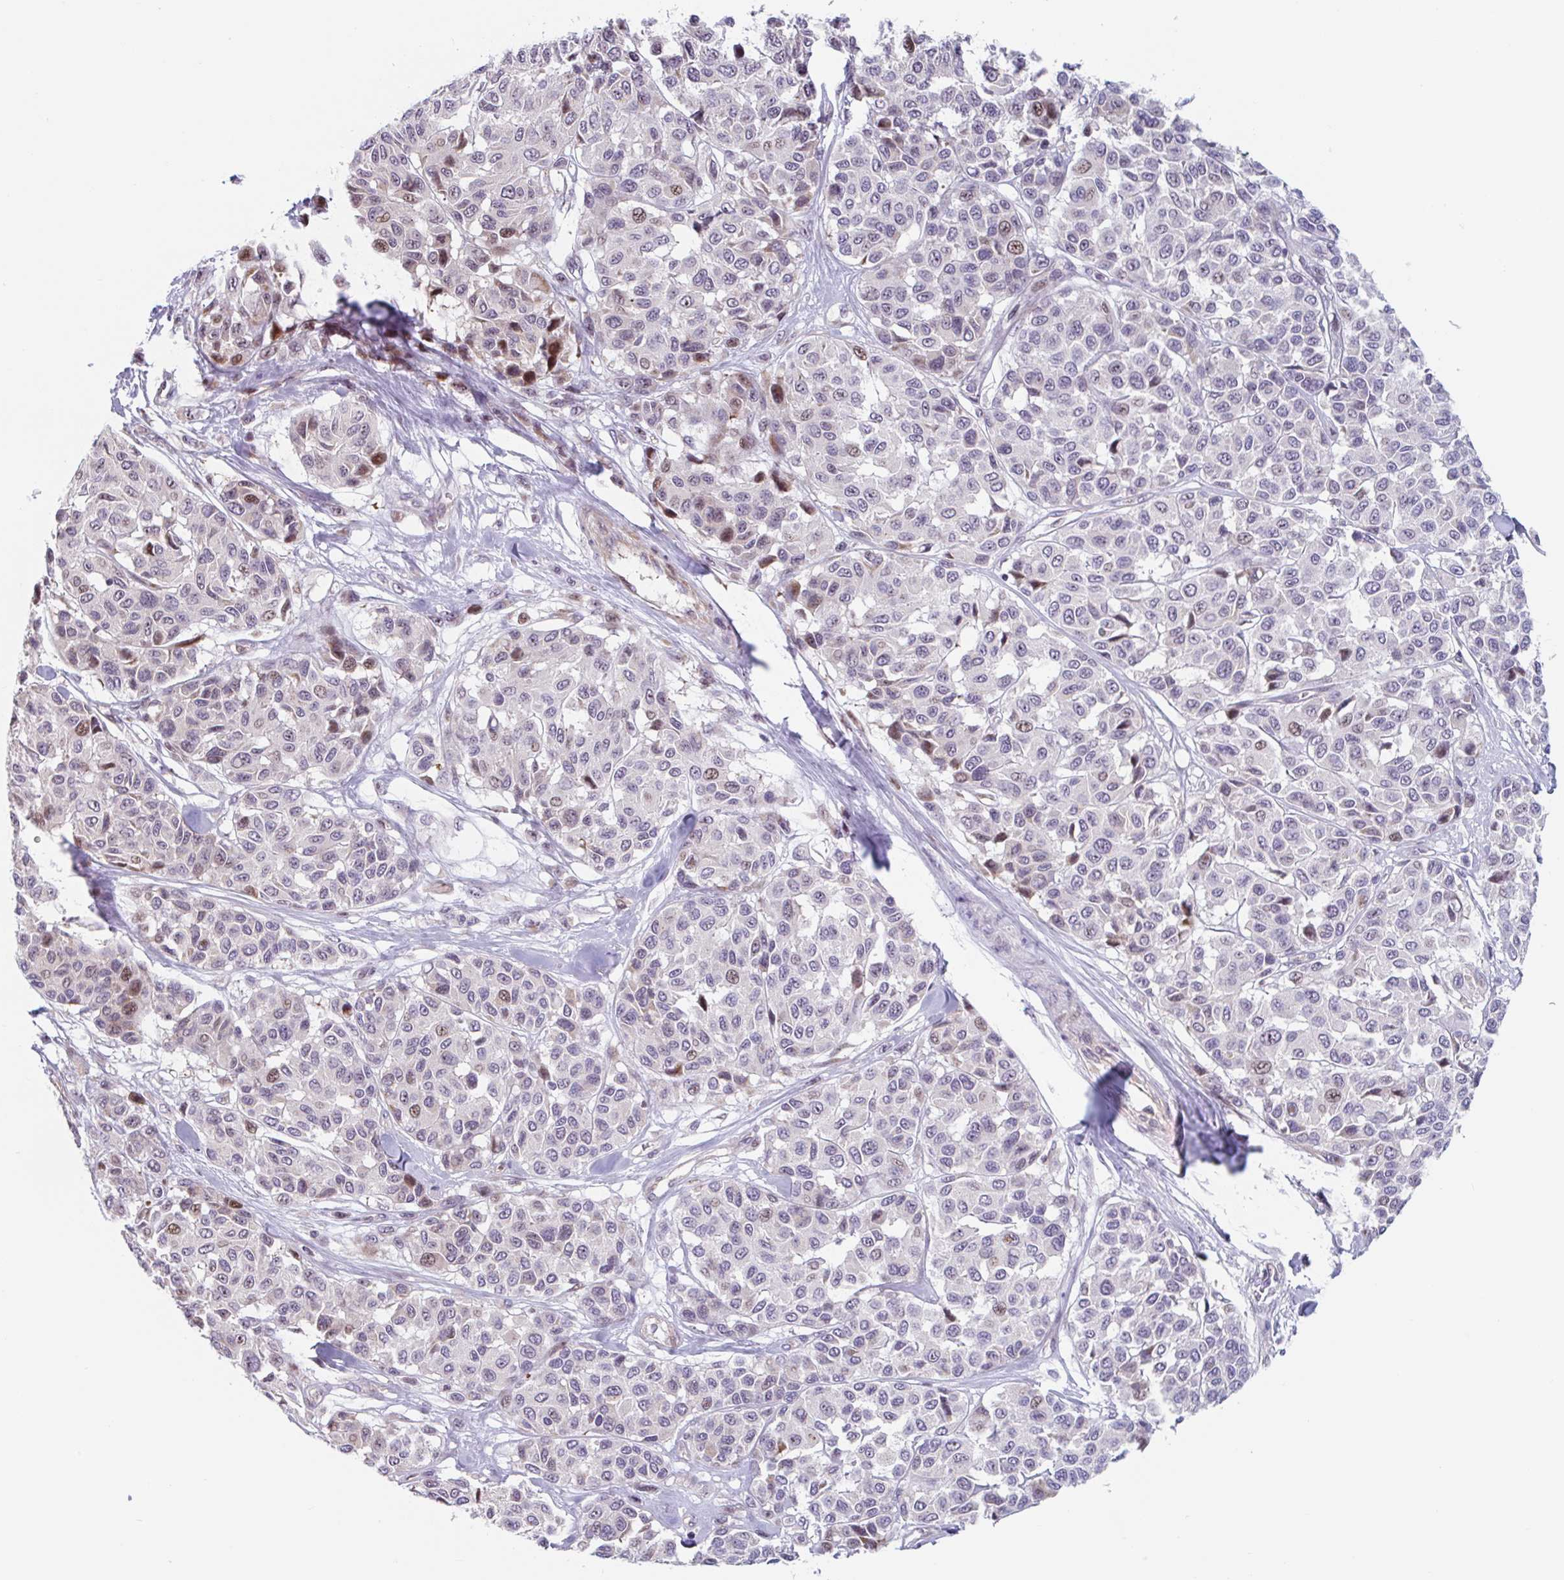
{"staining": {"intensity": "moderate", "quantity": "<25%", "location": "nuclear"}, "tissue": "melanoma", "cell_type": "Tumor cells", "image_type": "cancer", "snomed": [{"axis": "morphology", "description": "Malignant melanoma, NOS"}, {"axis": "topography", "description": "Skin"}], "caption": "A histopathology image of human malignant melanoma stained for a protein reveals moderate nuclear brown staining in tumor cells.", "gene": "DUXA", "patient": {"sex": "female", "age": 66}}